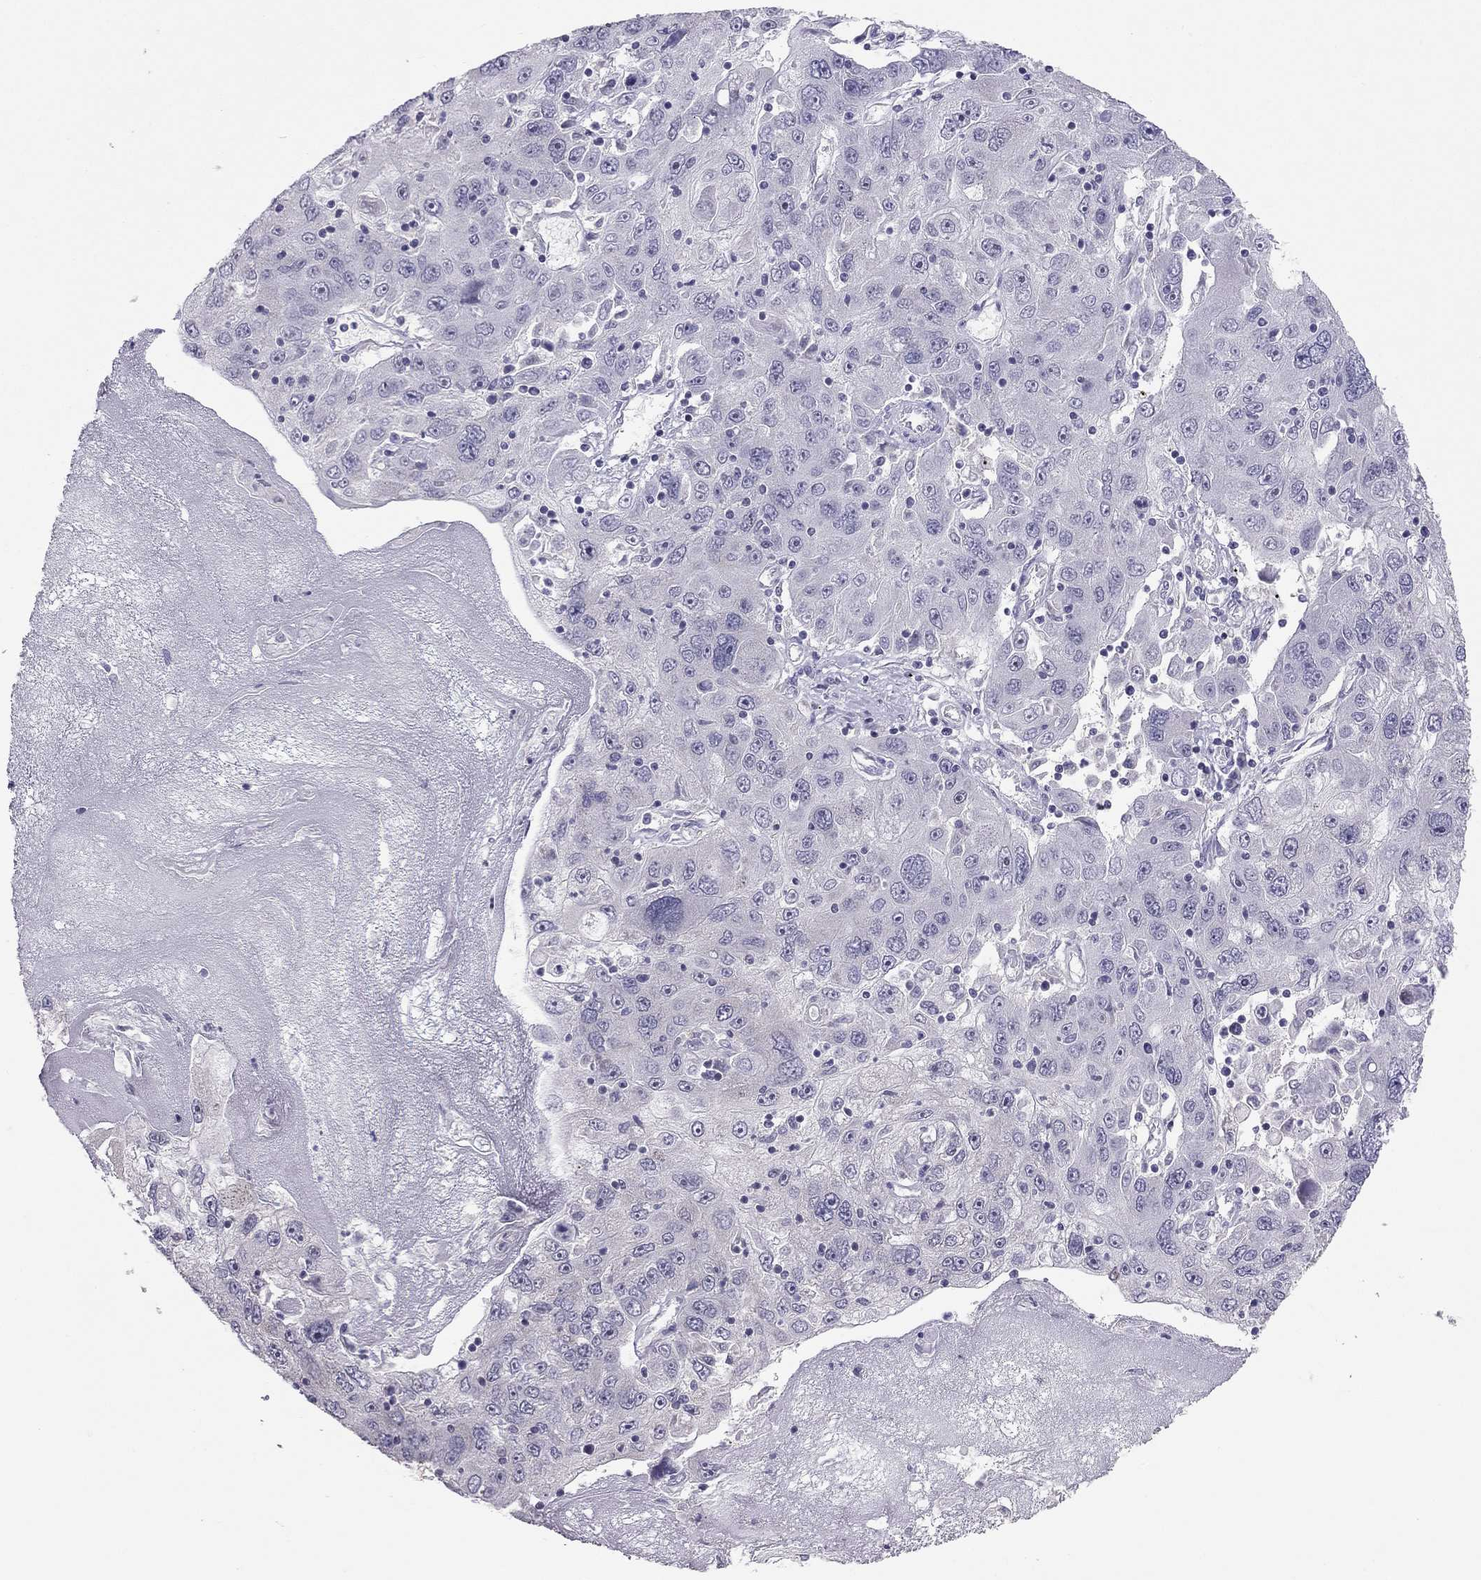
{"staining": {"intensity": "negative", "quantity": "none", "location": "none"}, "tissue": "stomach cancer", "cell_type": "Tumor cells", "image_type": "cancer", "snomed": [{"axis": "morphology", "description": "Adenocarcinoma, NOS"}, {"axis": "topography", "description": "Stomach"}], "caption": "Histopathology image shows no protein positivity in tumor cells of stomach cancer (adenocarcinoma) tissue.", "gene": "HSF2BP", "patient": {"sex": "male", "age": 56}}